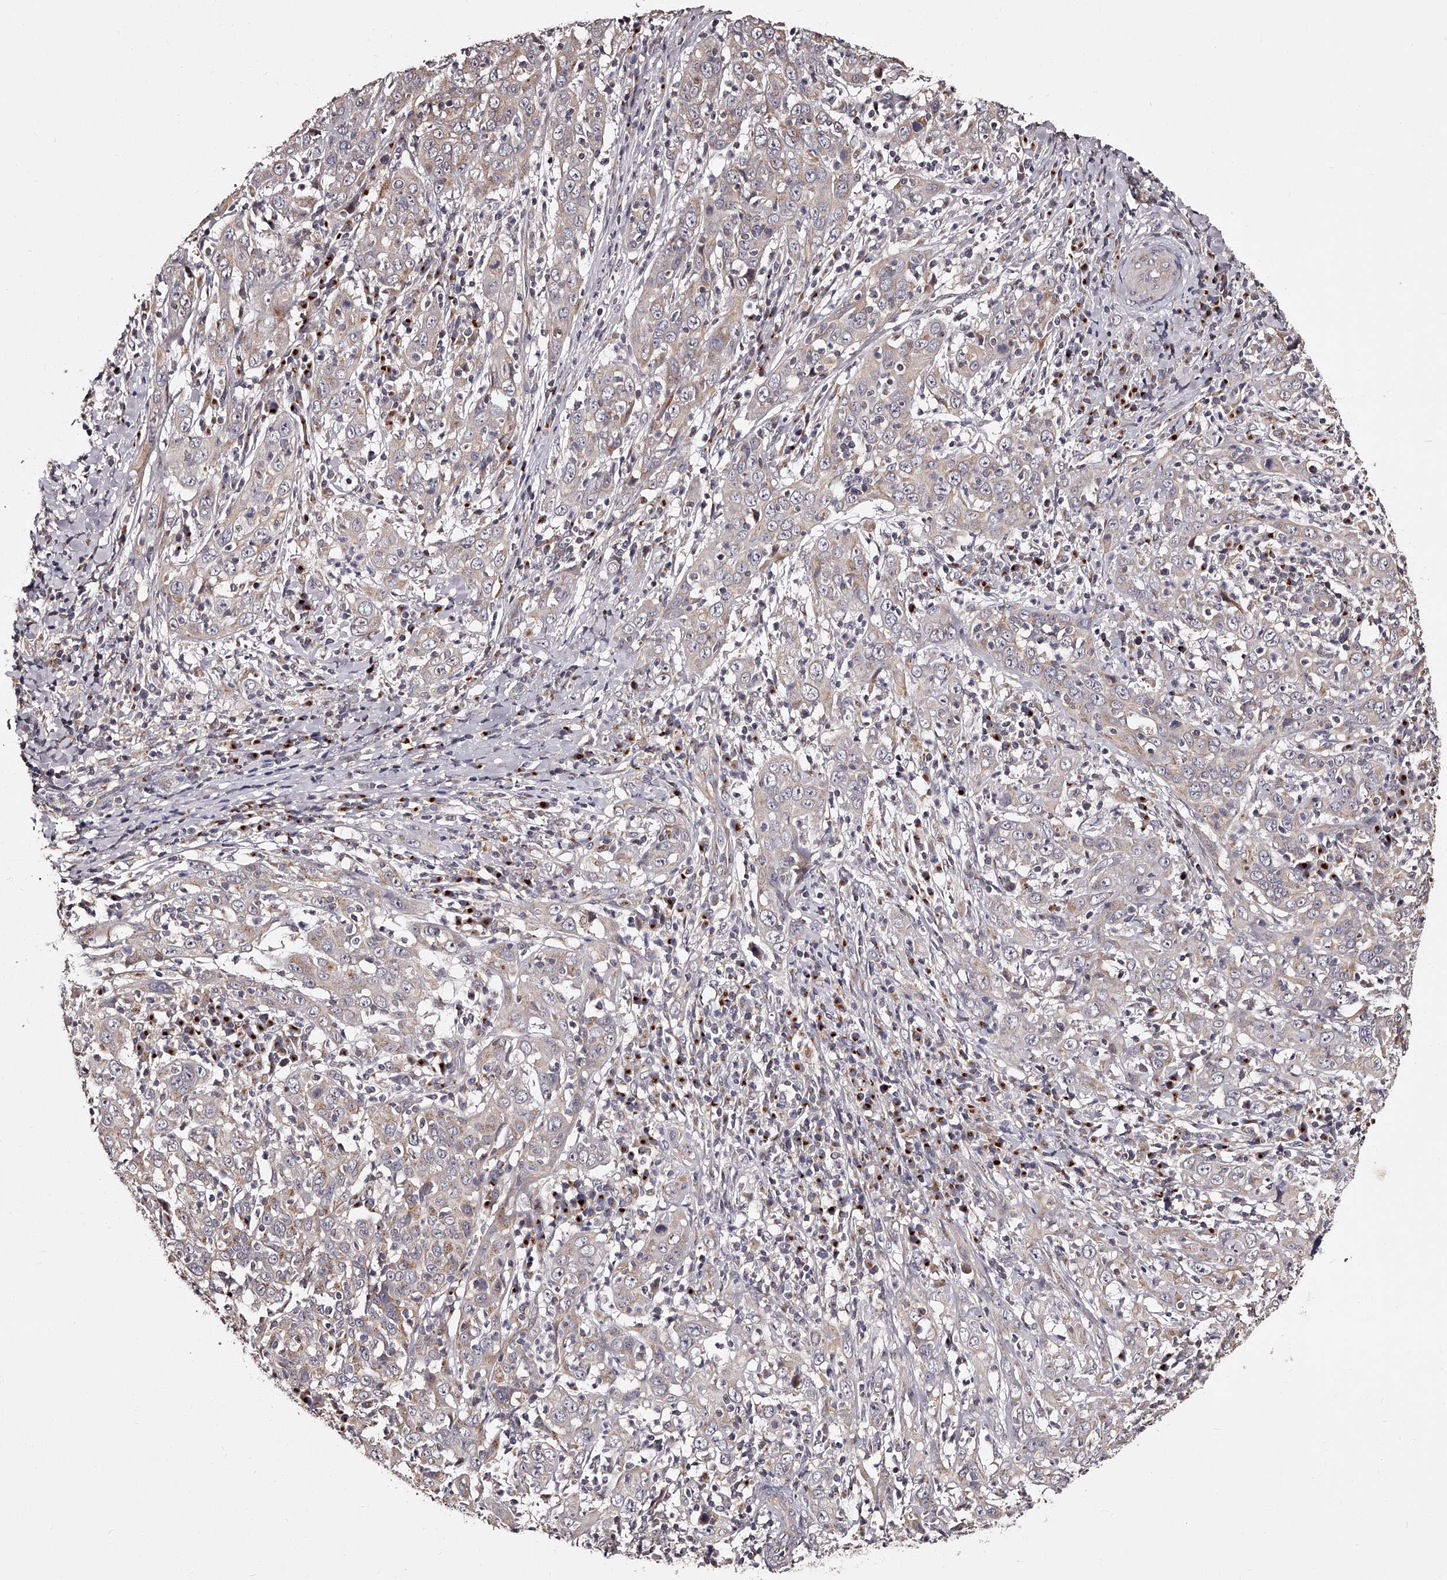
{"staining": {"intensity": "negative", "quantity": "none", "location": "none"}, "tissue": "cervical cancer", "cell_type": "Tumor cells", "image_type": "cancer", "snomed": [{"axis": "morphology", "description": "Squamous cell carcinoma, NOS"}, {"axis": "topography", "description": "Cervix"}], "caption": "The micrograph reveals no significant positivity in tumor cells of cervical cancer (squamous cell carcinoma).", "gene": "RSC1A1", "patient": {"sex": "female", "age": 46}}